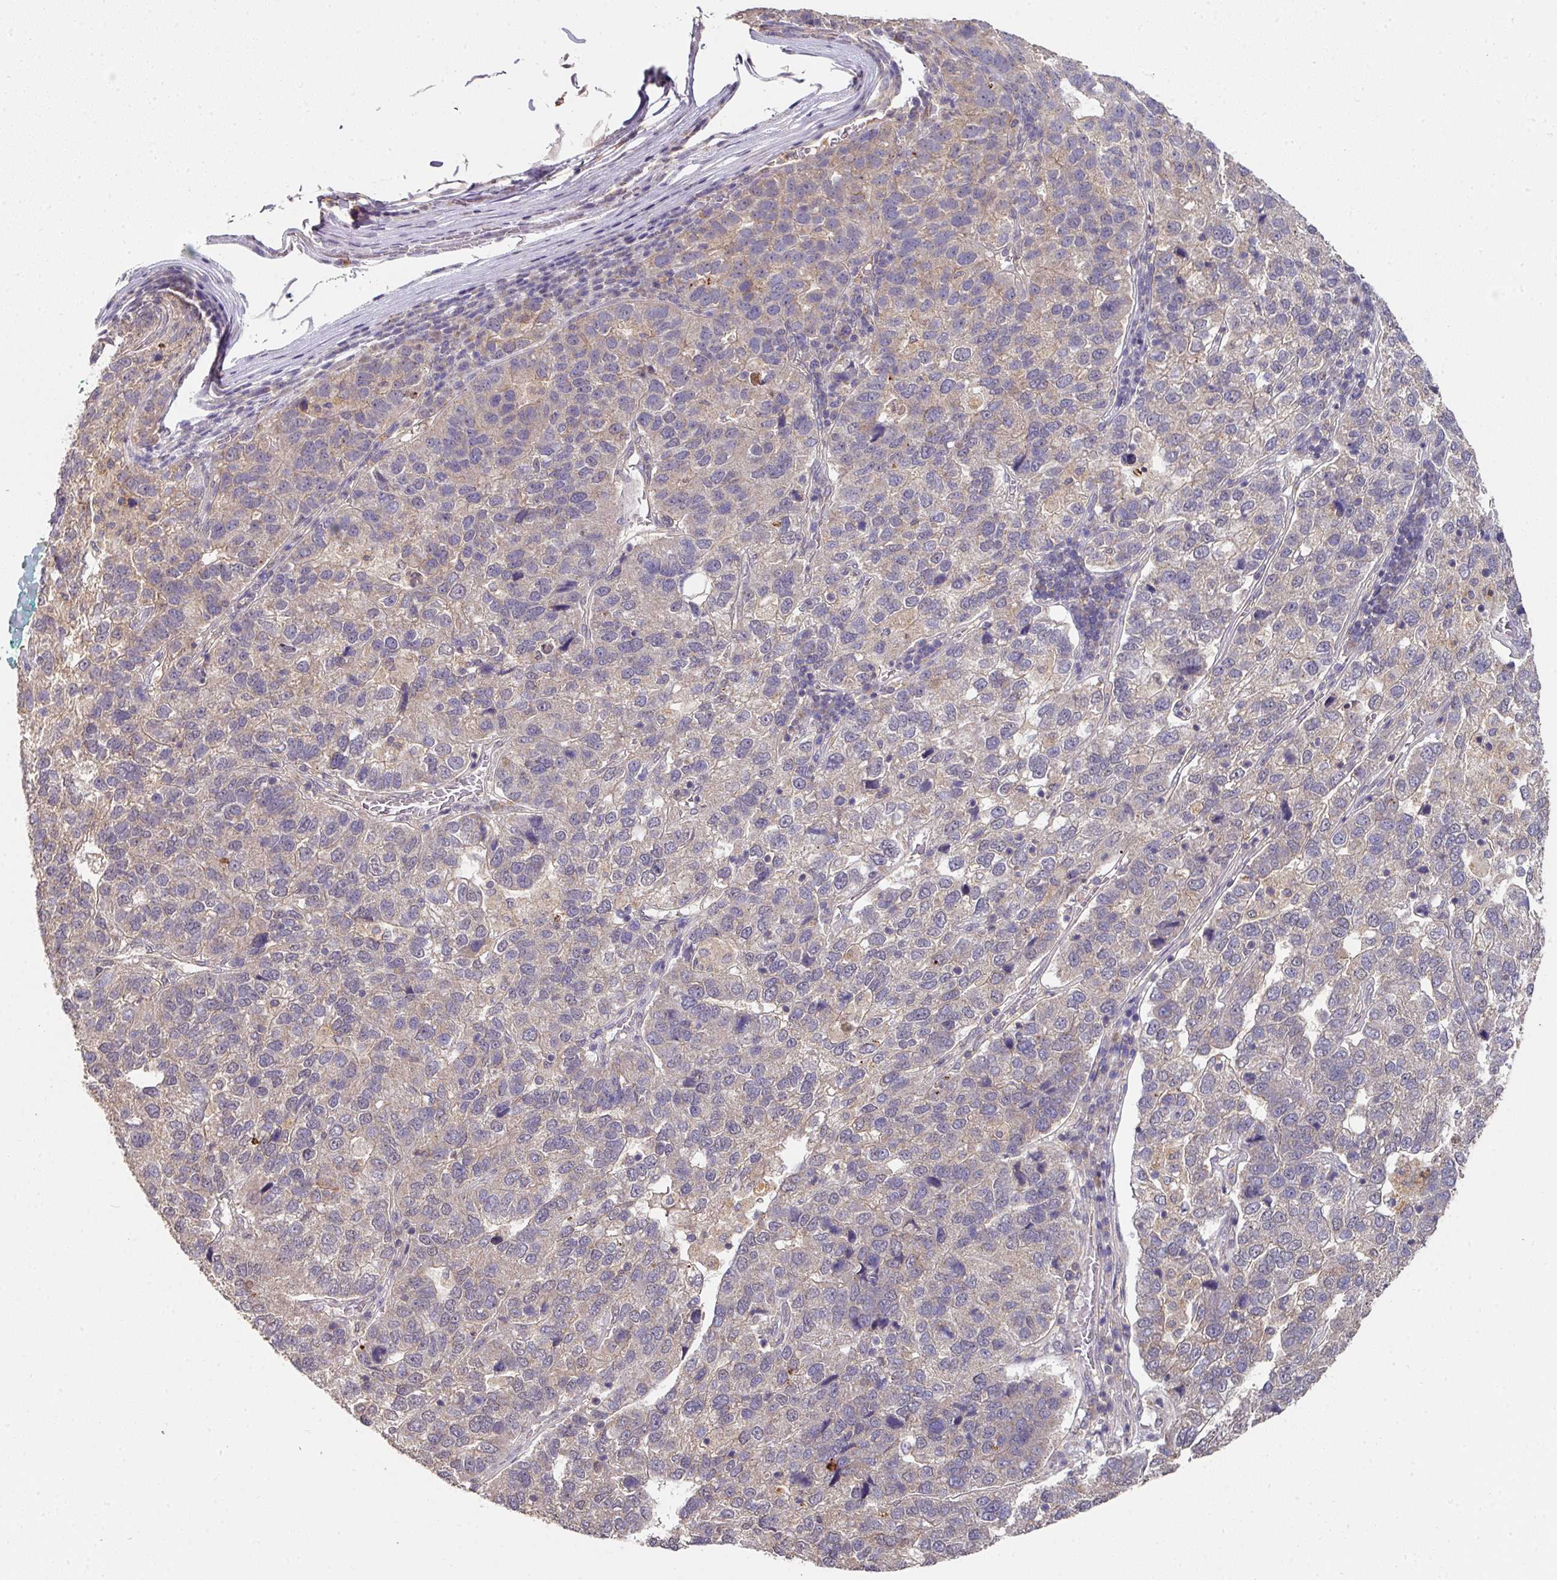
{"staining": {"intensity": "negative", "quantity": "none", "location": "none"}, "tissue": "pancreatic cancer", "cell_type": "Tumor cells", "image_type": "cancer", "snomed": [{"axis": "morphology", "description": "Adenocarcinoma, NOS"}, {"axis": "topography", "description": "Pancreas"}], "caption": "DAB (3,3'-diaminobenzidine) immunohistochemical staining of human pancreatic cancer (adenocarcinoma) demonstrates no significant positivity in tumor cells.", "gene": "EXTL3", "patient": {"sex": "female", "age": 61}}